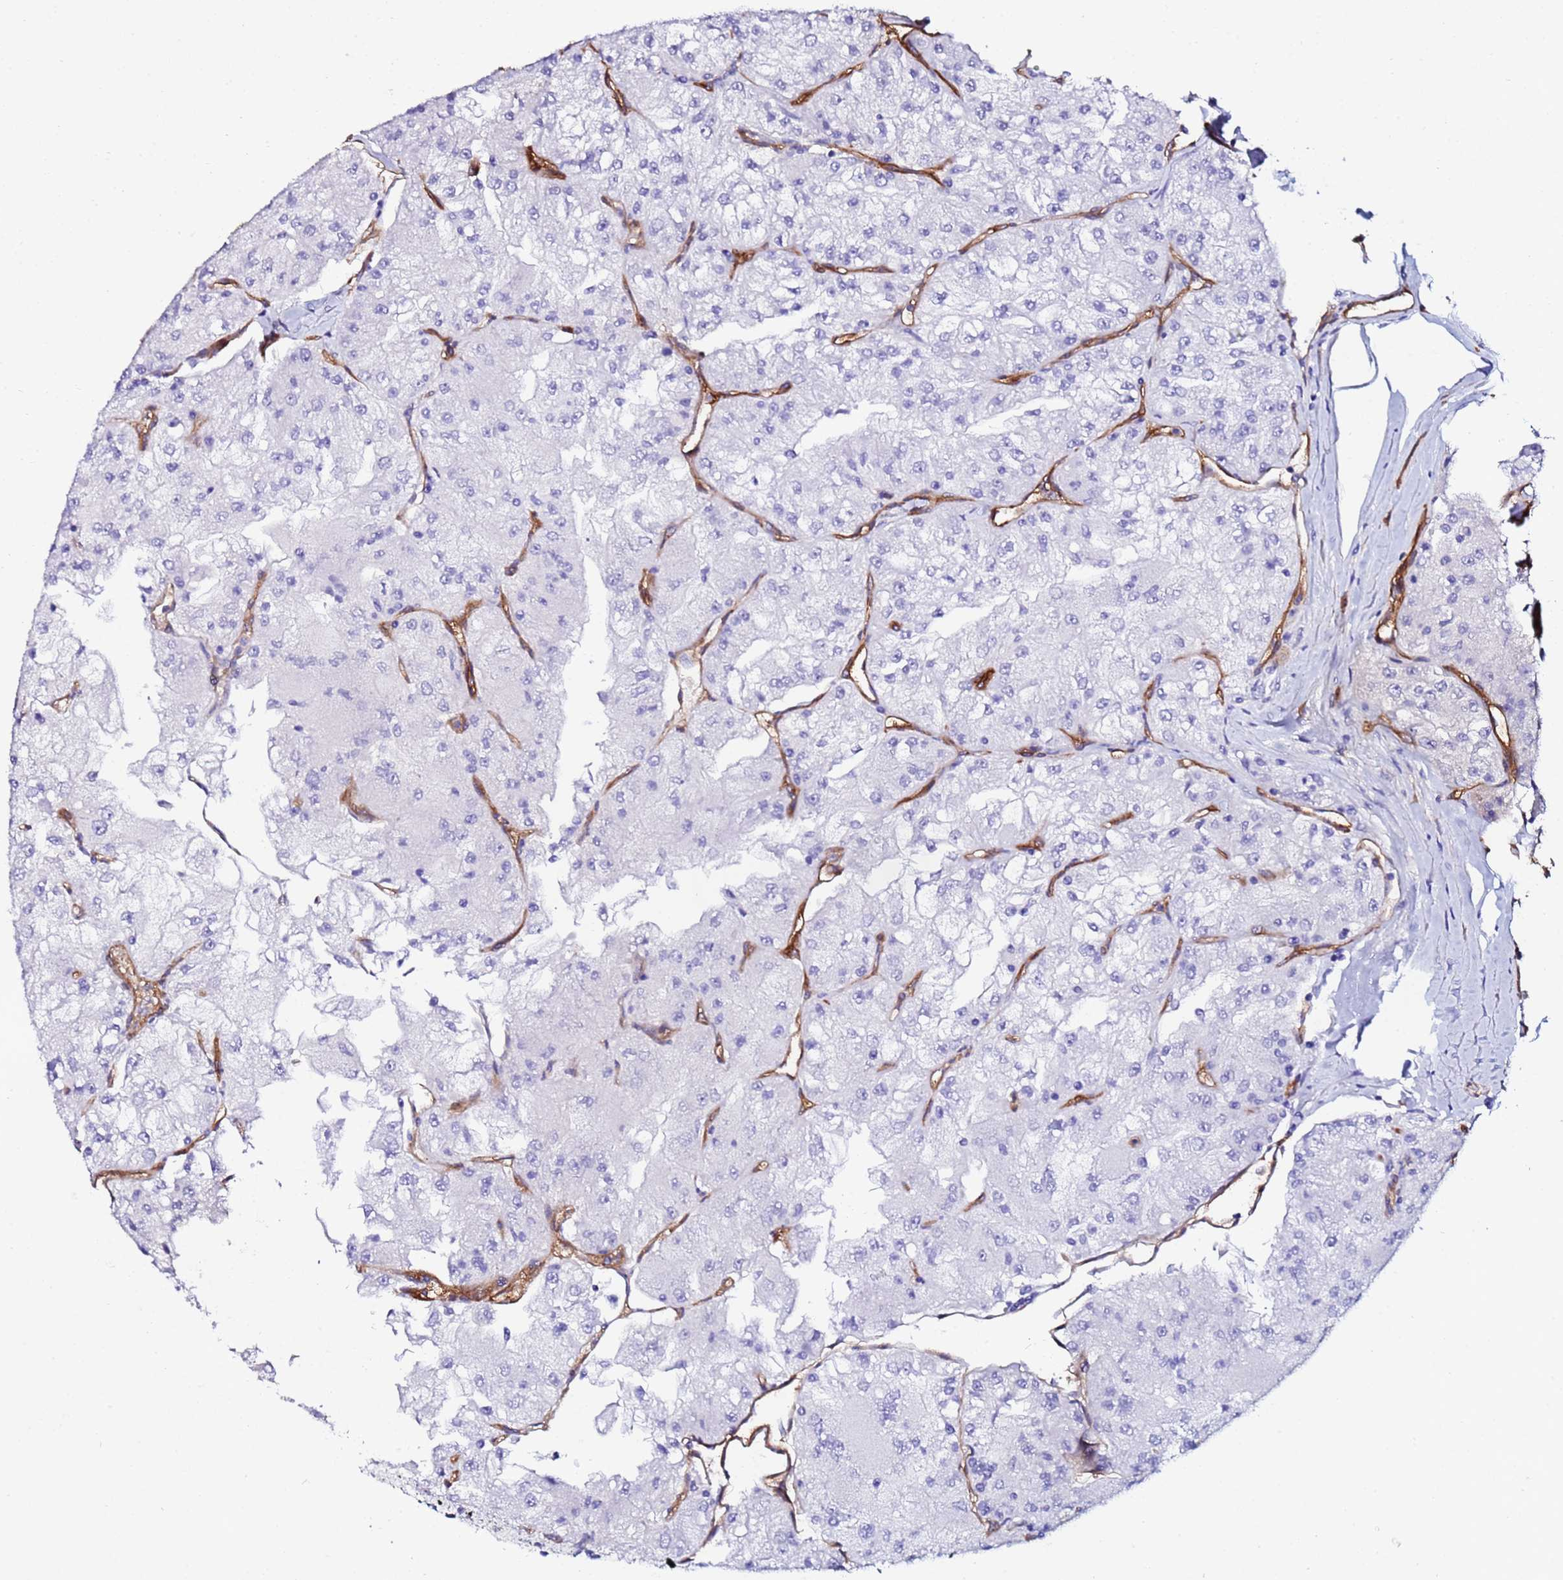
{"staining": {"intensity": "negative", "quantity": "none", "location": "none"}, "tissue": "renal cancer", "cell_type": "Tumor cells", "image_type": "cancer", "snomed": [{"axis": "morphology", "description": "Adenocarcinoma, NOS"}, {"axis": "topography", "description": "Kidney"}], "caption": "Tumor cells are negative for protein expression in human renal adenocarcinoma.", "gene": "DEFB104A", "patient": {"sex": "female", "age": 72}}